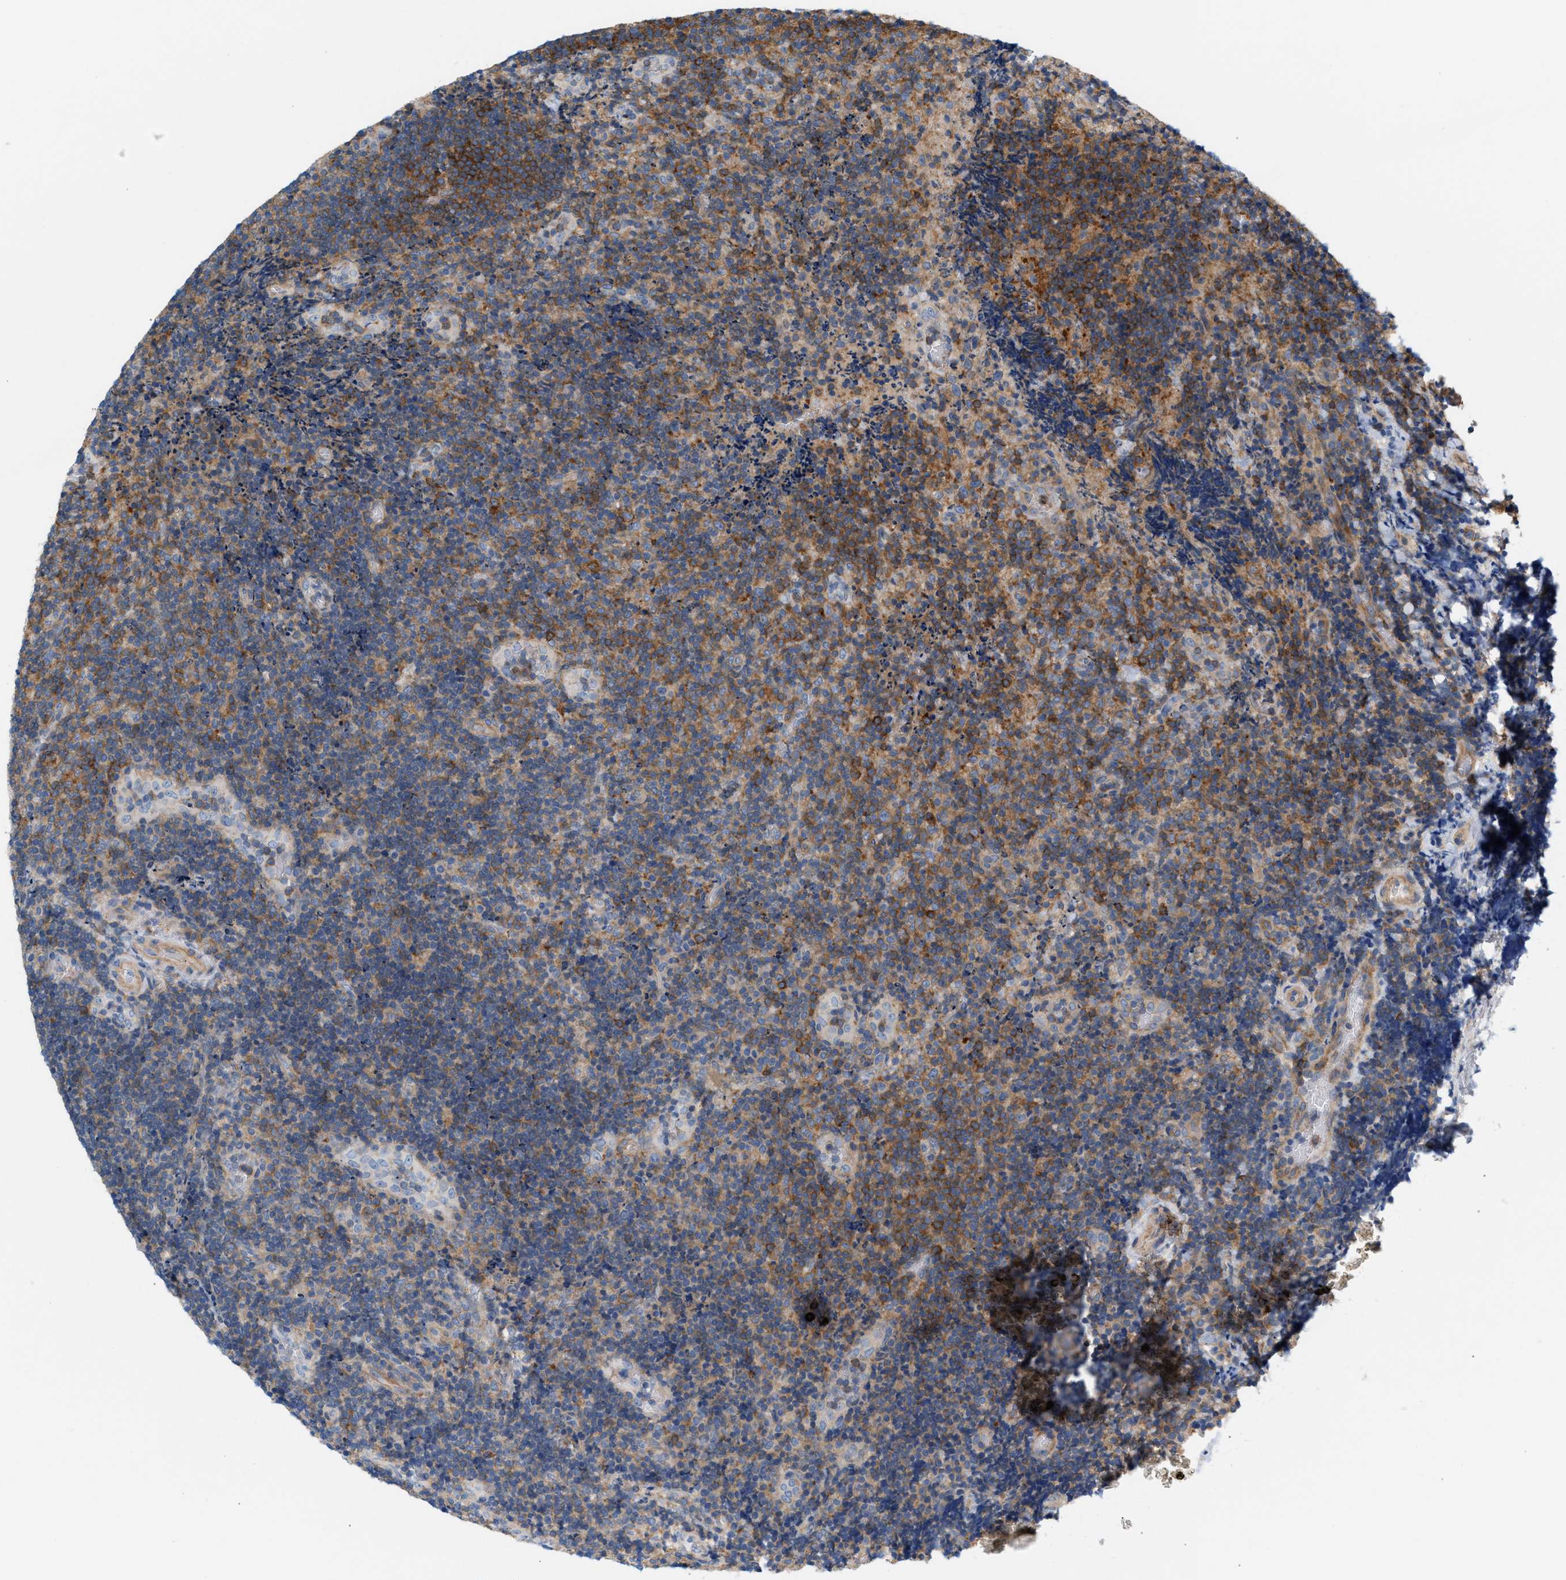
{"staining": {"intensity": "moderate", "quantity": "25%-75%", "location": "cytoplasmic/membranous"}, "tissue": "lymphoma", "cell_type": "Tumor cells", "image_type": "cancer", "snomed": [{"axis": "morphology", "description": "Malignant lymphoma, non-Hodgkin's type, High grade"}, {"axis": "topography", "description": "Tonsil"}], "caption": "Tumor cells display medium levels of moderate cytoplasmic/membranous positivity in about 25%-75% of cells in malignant lymphoma, non-Hodgkin's type (high-grade).", "gene": "LRCH1", "patient": {"sex": "female", "age": 36}}